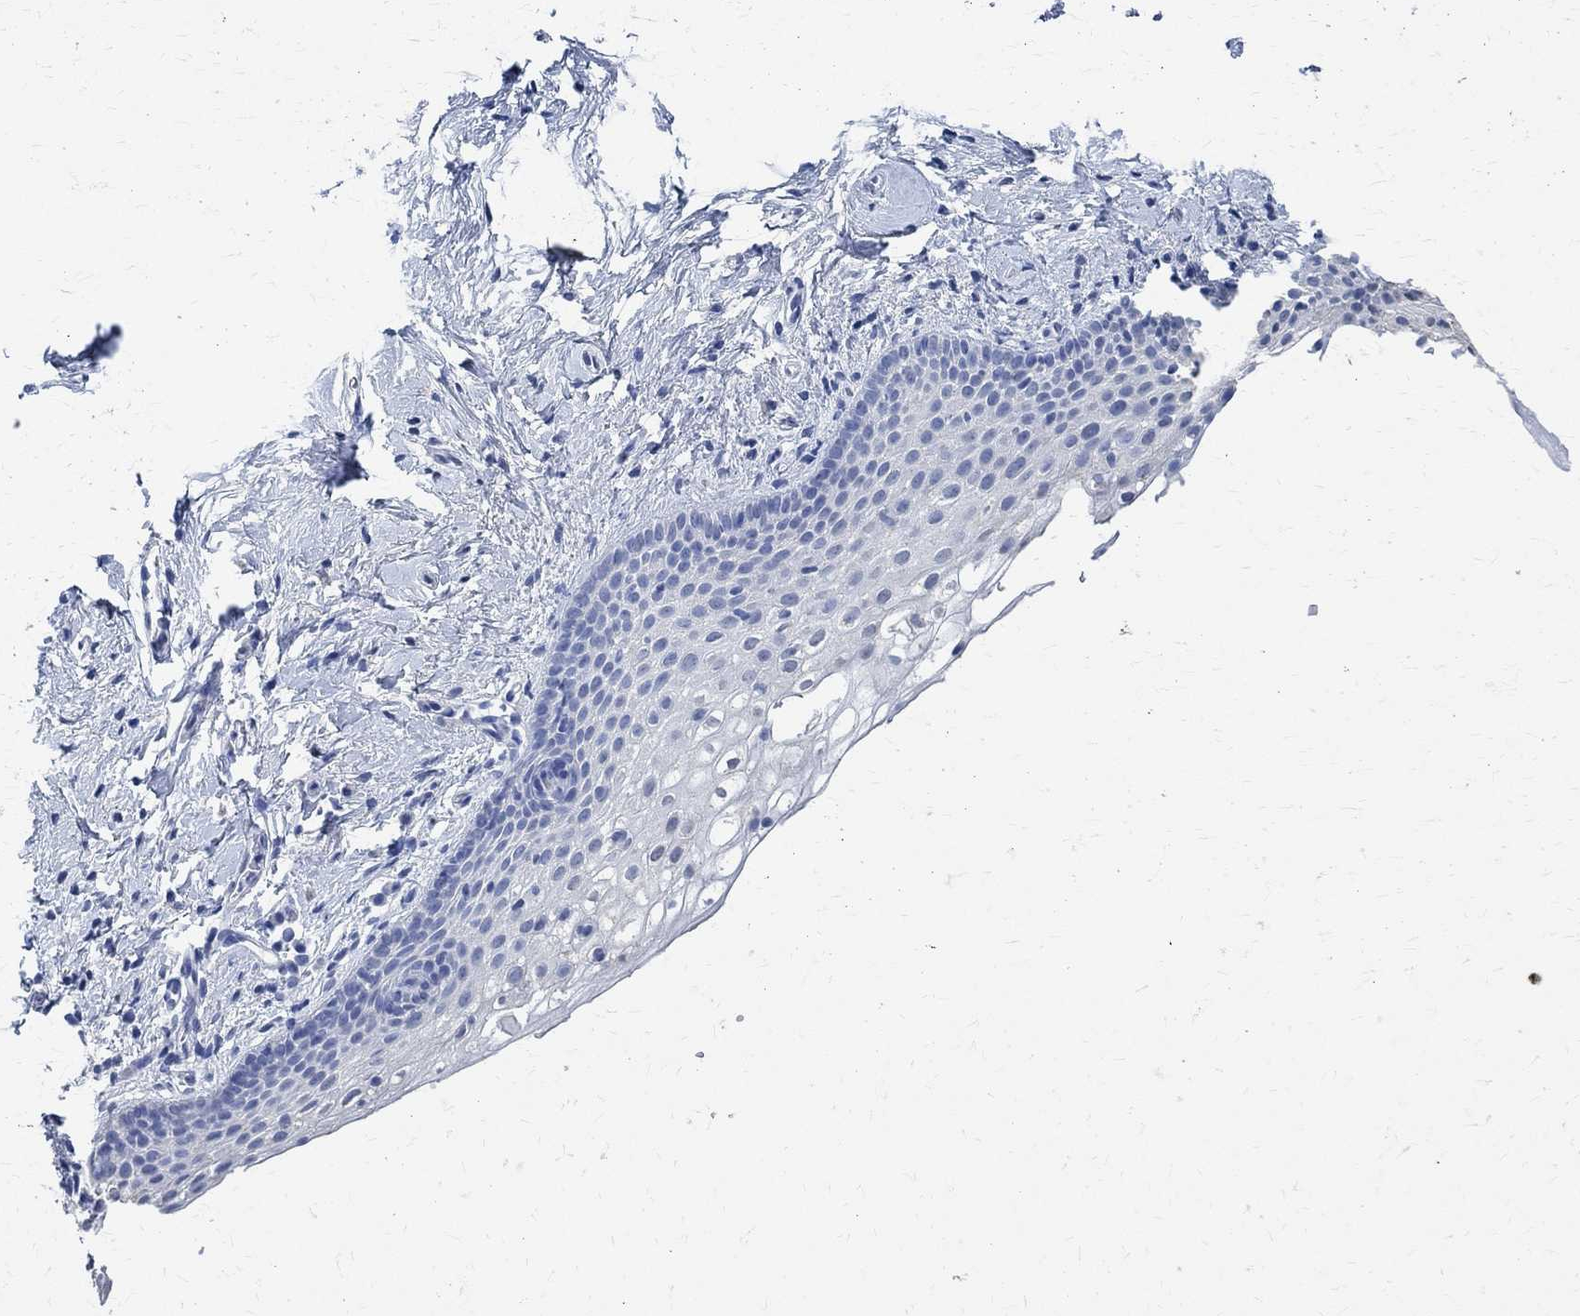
{"staining": {"intensity": "negative", "quantity": "none", "location": "none"}, "tissue": "vagina", "cell_type": "Squamous epithelial cells", "image_type": "normal", "snomed": [{"axis": "morphology", "description": "Normal tissue, NOS"}, {"axis": "topography", "description": "Vagina"}], "caption": "The immunohistochemistry (IHC) histopathology image has no significant positivity in squamous epithelial cells of vagina. (Stains: DAB immunohistochemistry (IHC) with hematoxylin counter stain, Microscopy: brightfield microscopy at high magnification).", "gene": "TMEM221", "patient": {"sex": "female", "age": 61}}